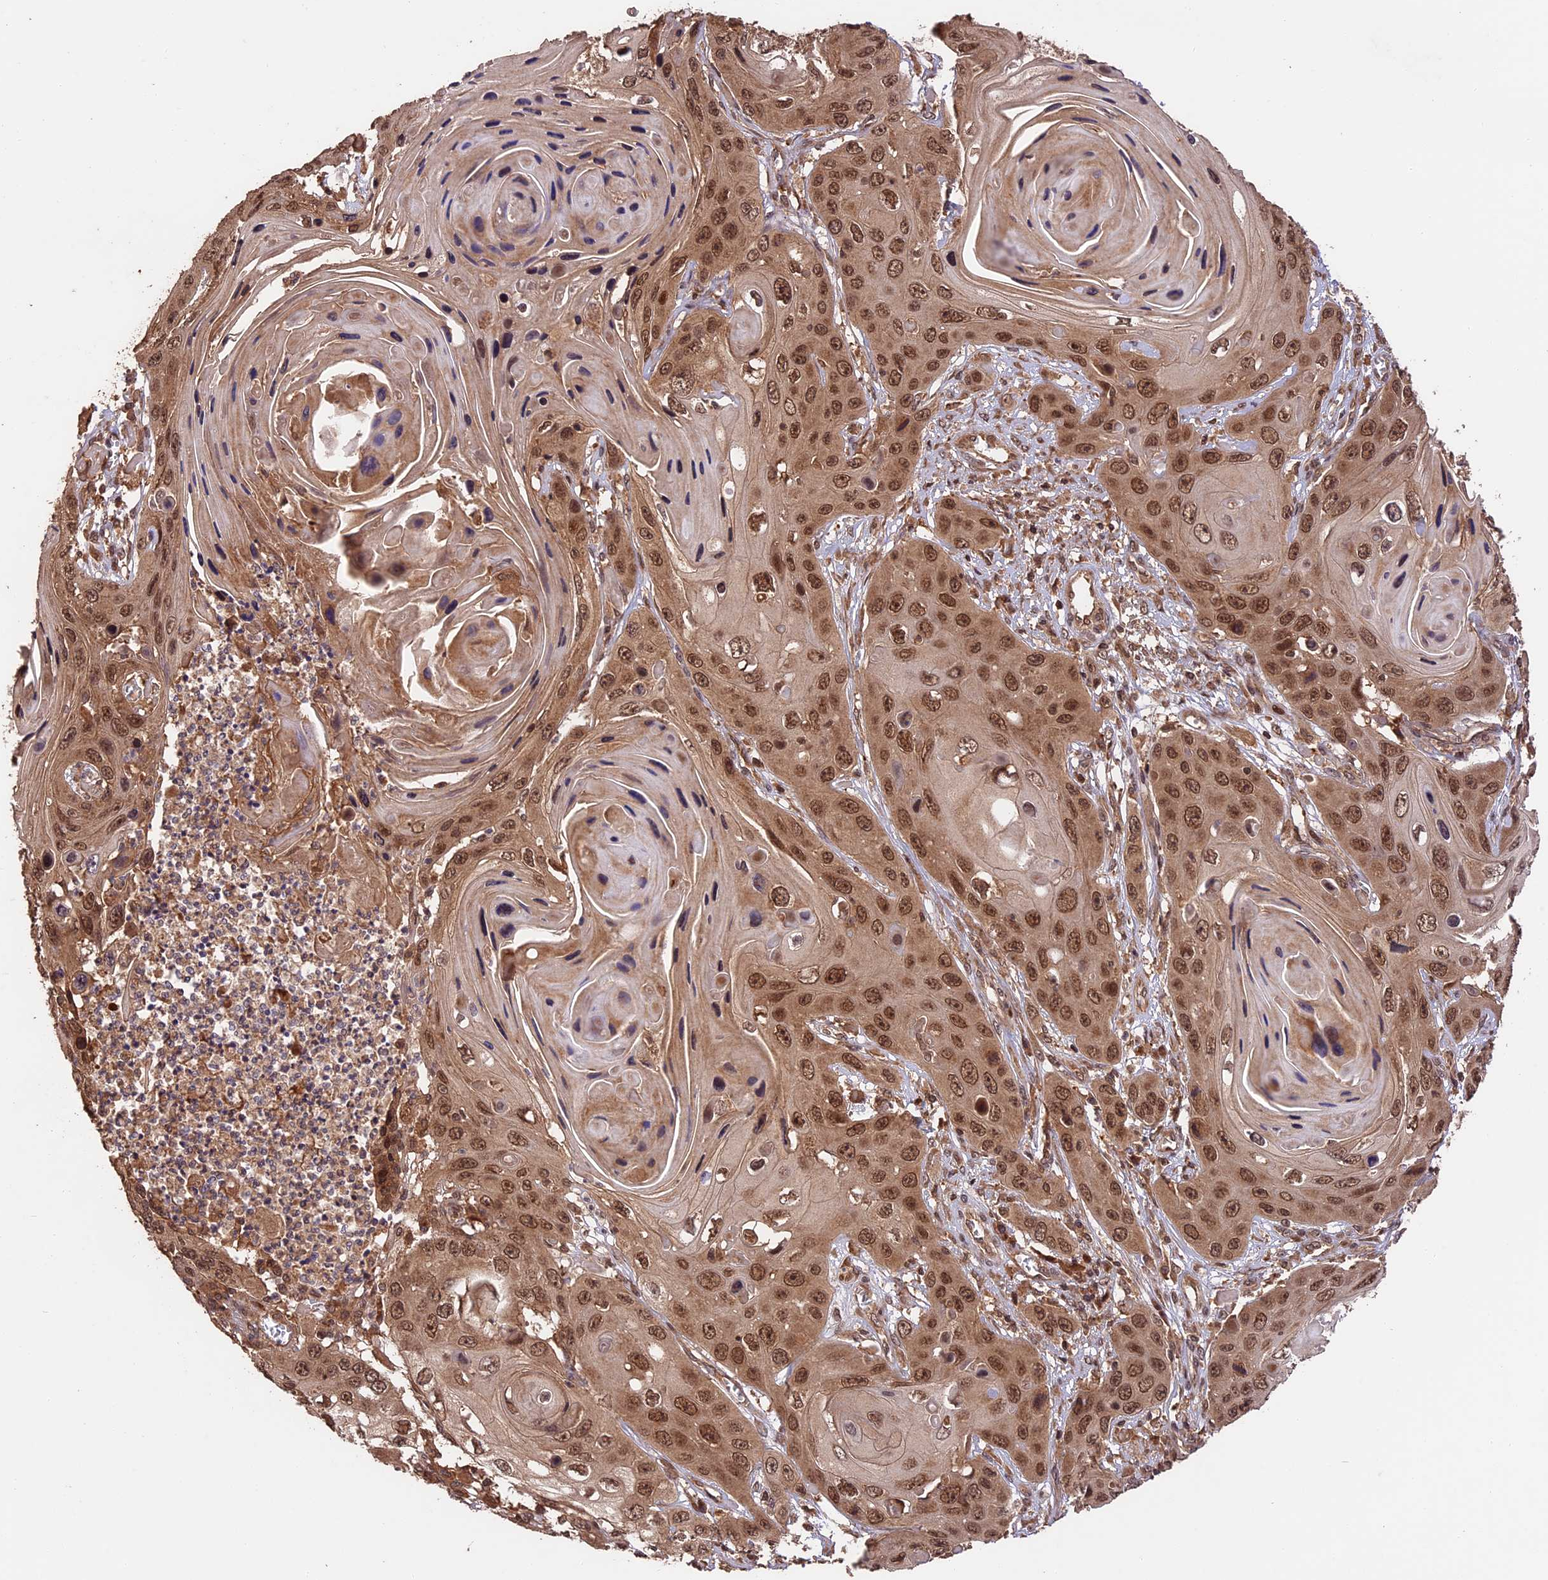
{"staining": {"intensity": "moderate", "quantity": ">75%", "location": "cytoplasmic/membranous,nuclear"}, "tissue": "skin cancer", "cell_type": "Tumor cells", "image_type": "cancer", "snomed": [{"axis": "morphology", "description": "Squamous cell carcinoma, NOS"}, {"axis": "topography", "description": "Skin"}], "caption": "Skin squamous cell carcinoma stained for a protein displays moderate cytoplasmic/membranous and nuclear positivity in tumor cells.", "gene": "ESCO1", "patient": {"sex": "male", "age": 55}}